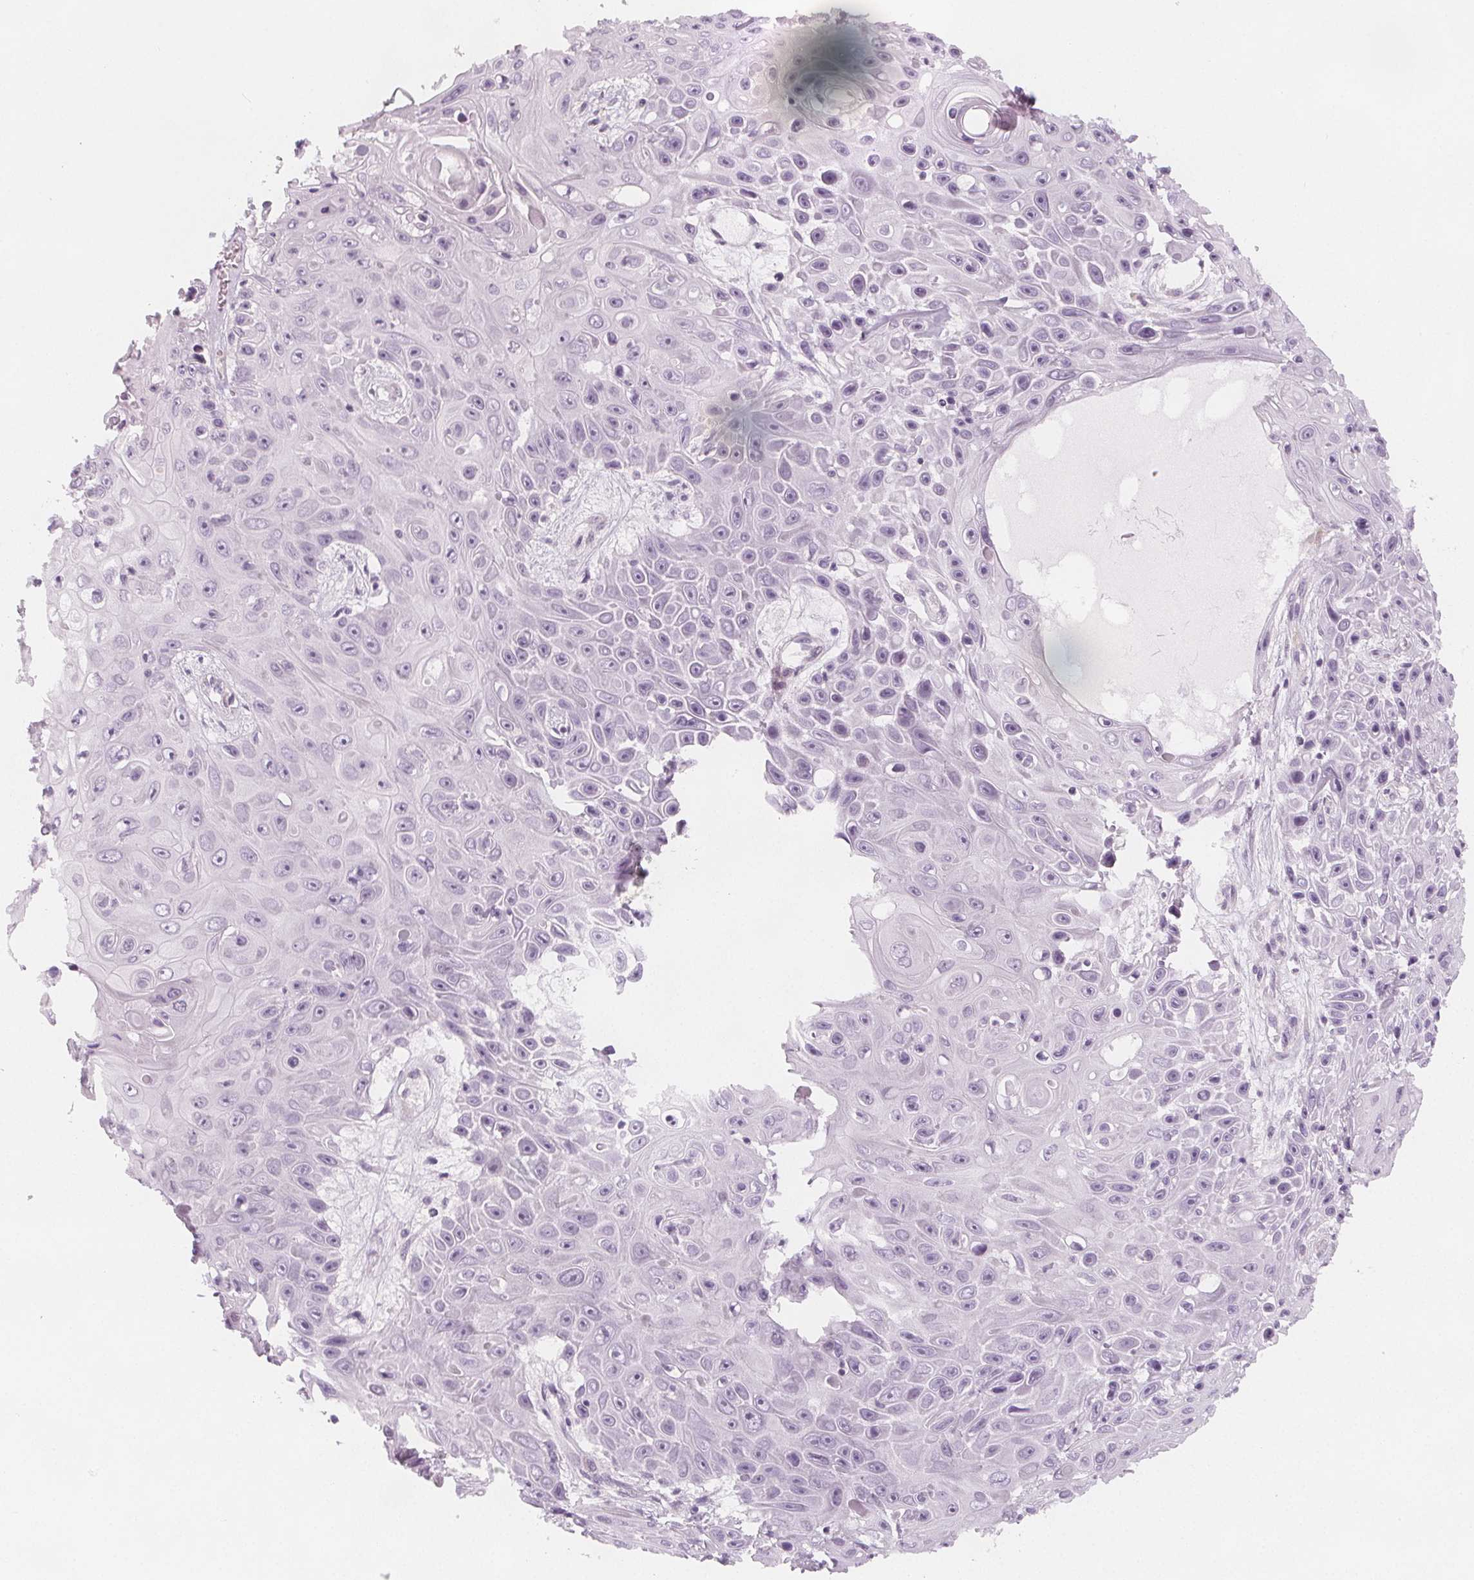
{"staining": {"intensity": "negative", "quantity": "none", "location": "none"}, "tissue": "skin cancer", "cell_type": "Tumor cells", "image_type": "cancer", "snomed": [{"axis": "morphology", "description": "Squamous cell carcinoma, NOS"}, {"axis": "topography", "description": "Skin"}], "caption": "Protein analysis of squamous cell carcinoma (skin) shows no significant staining in tumor cells. The staining is performed using DAB brown chromogen with nuclei counter-stained in using hematoxylin.", "gene": "MAP1A", "patient": {"sex": "male", "age": 82}}